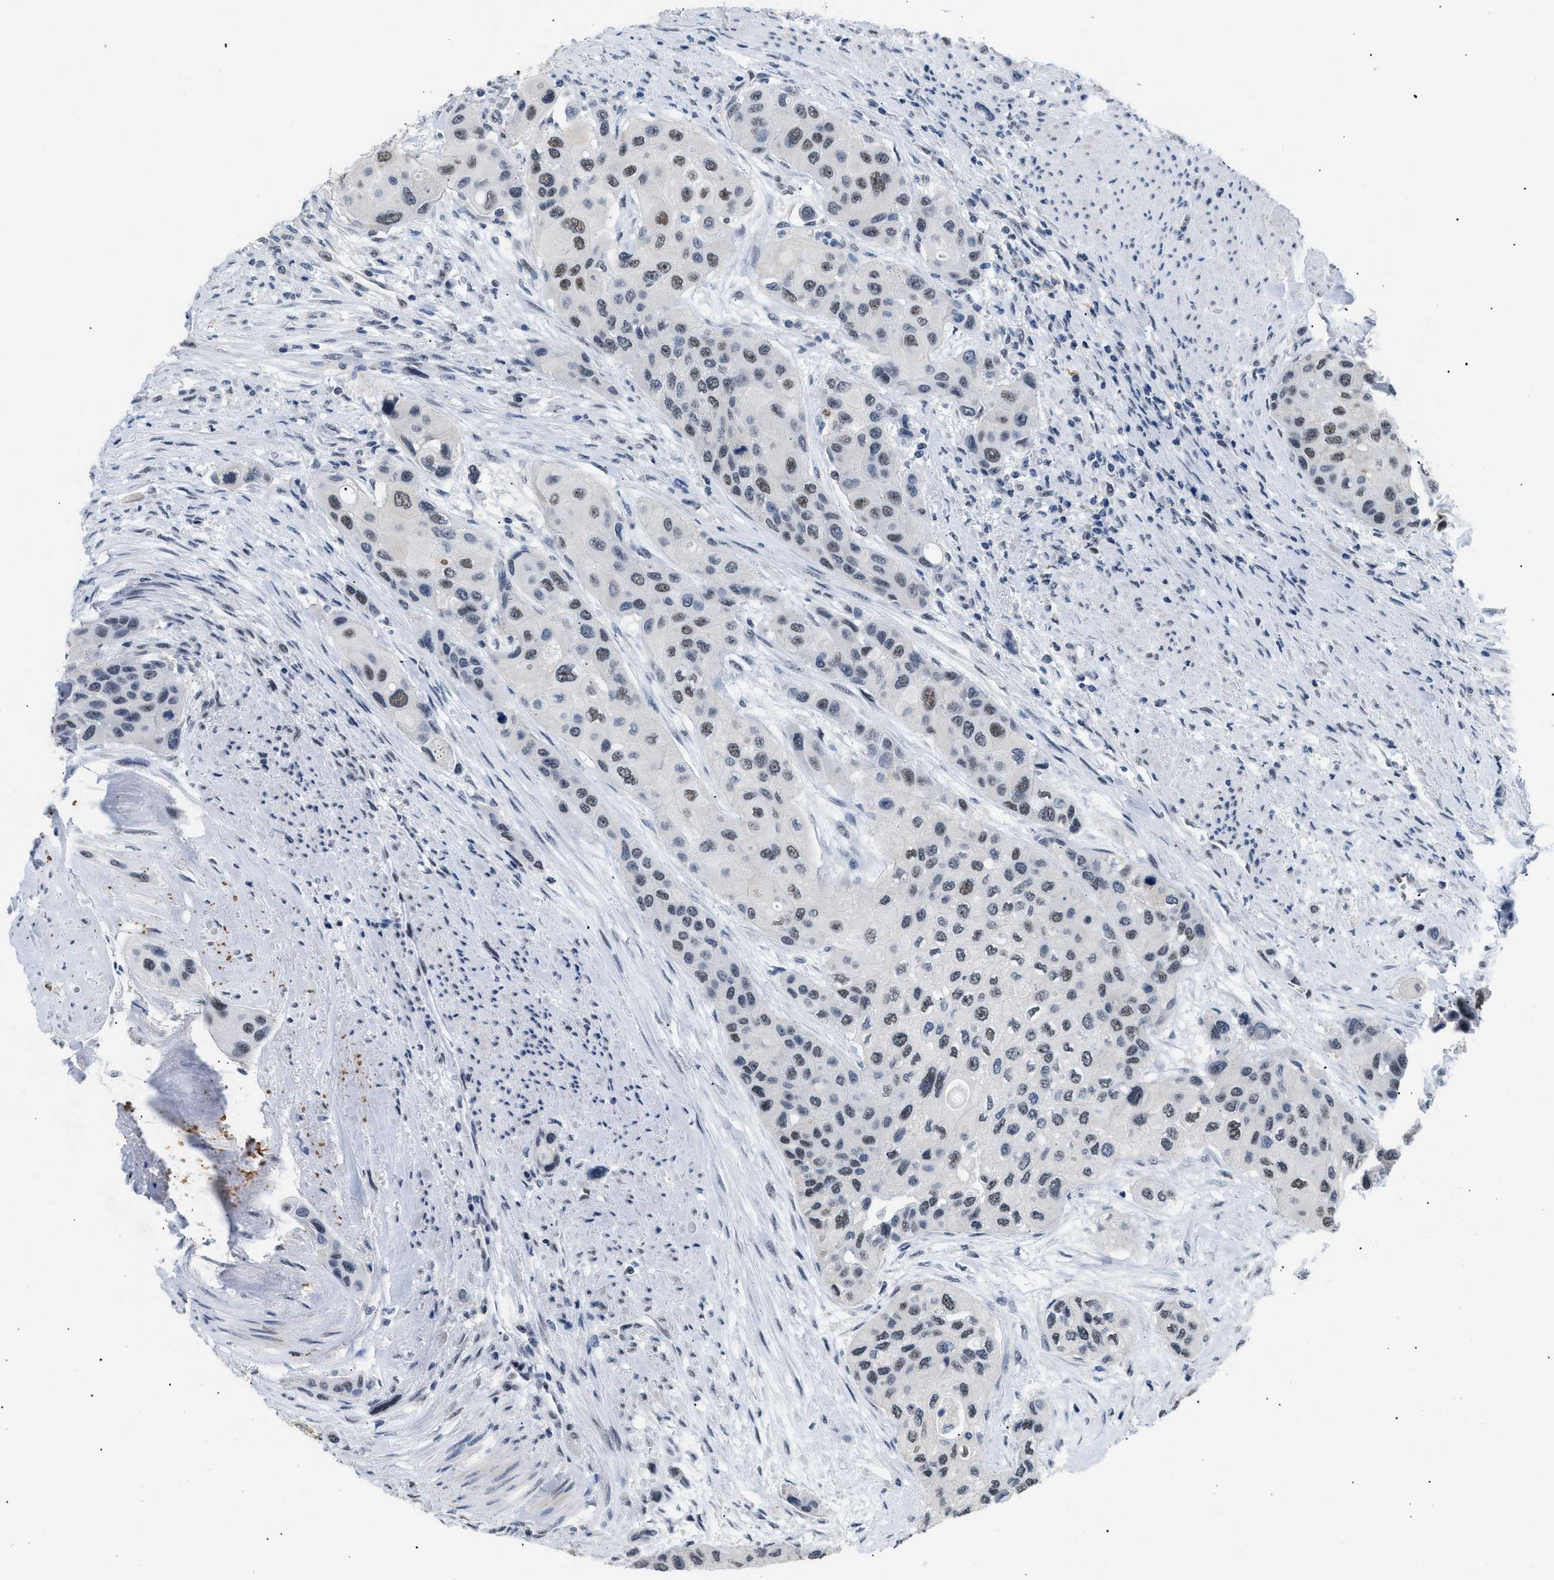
{"staining": {"intensity": "weak", "quantity": ">75%", "location": "nuclear"}, "tissue": "urothelial cancer", "cell_type": "Tumor cells", "image_type": "cancer", "snomed": [{"axis": "morphology", "description": "Urothelial carcinoma, High grade"}, {"axis": "topography", "description": "Urinary bladder"}], "caption": "About >75% of tumor cells in high-grade urothelial carcinoma reveal weak nuclear protein positivity as visualized by brown immunohistochemical staining.", "gene": "KCNC3", "patient": {"sex": "female", "age": 56}}